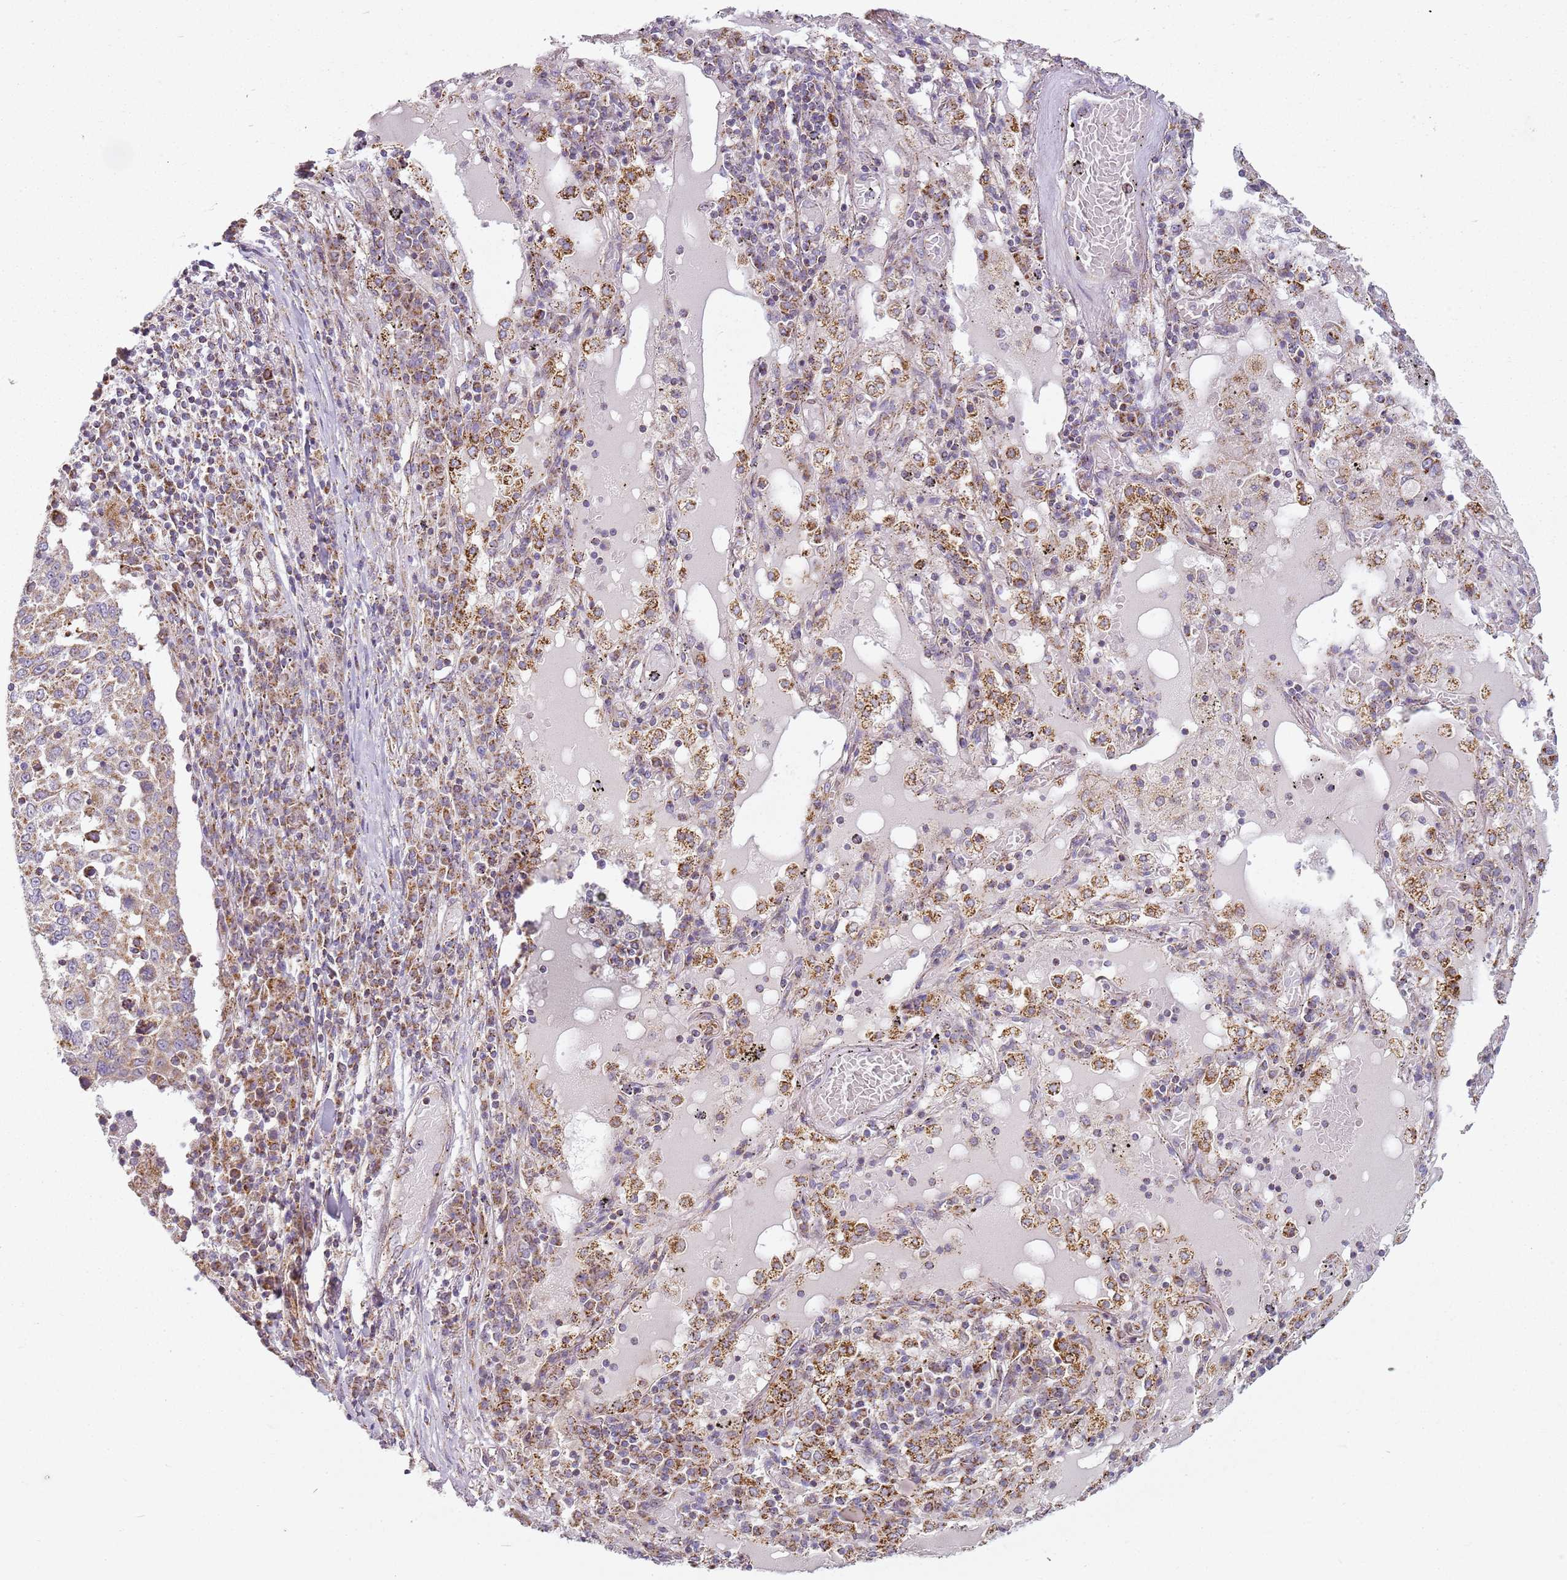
{"staining": {"intensity": "weak", "quantity": "25%-75%", "location": "cytoplasmic/membranous"}, "tissue": "lung cancer", "cell_type": "Tumor cells", "image_type": "cancer", "snomed": [{"axis": "morphology", "description": "Squamous cell carcinoma, NOS"}, {"axis": "topography", "description": "Lung"}], "caption": "Lung cancer stained with DAB immunohistochemistry (IHC) displays low levels of weak cytoplasmic/membranous expression in approximately 25%-75% of tumor cells.", "gene": "TMEM200C", "patient": {"sex": "male", "age": 65}}